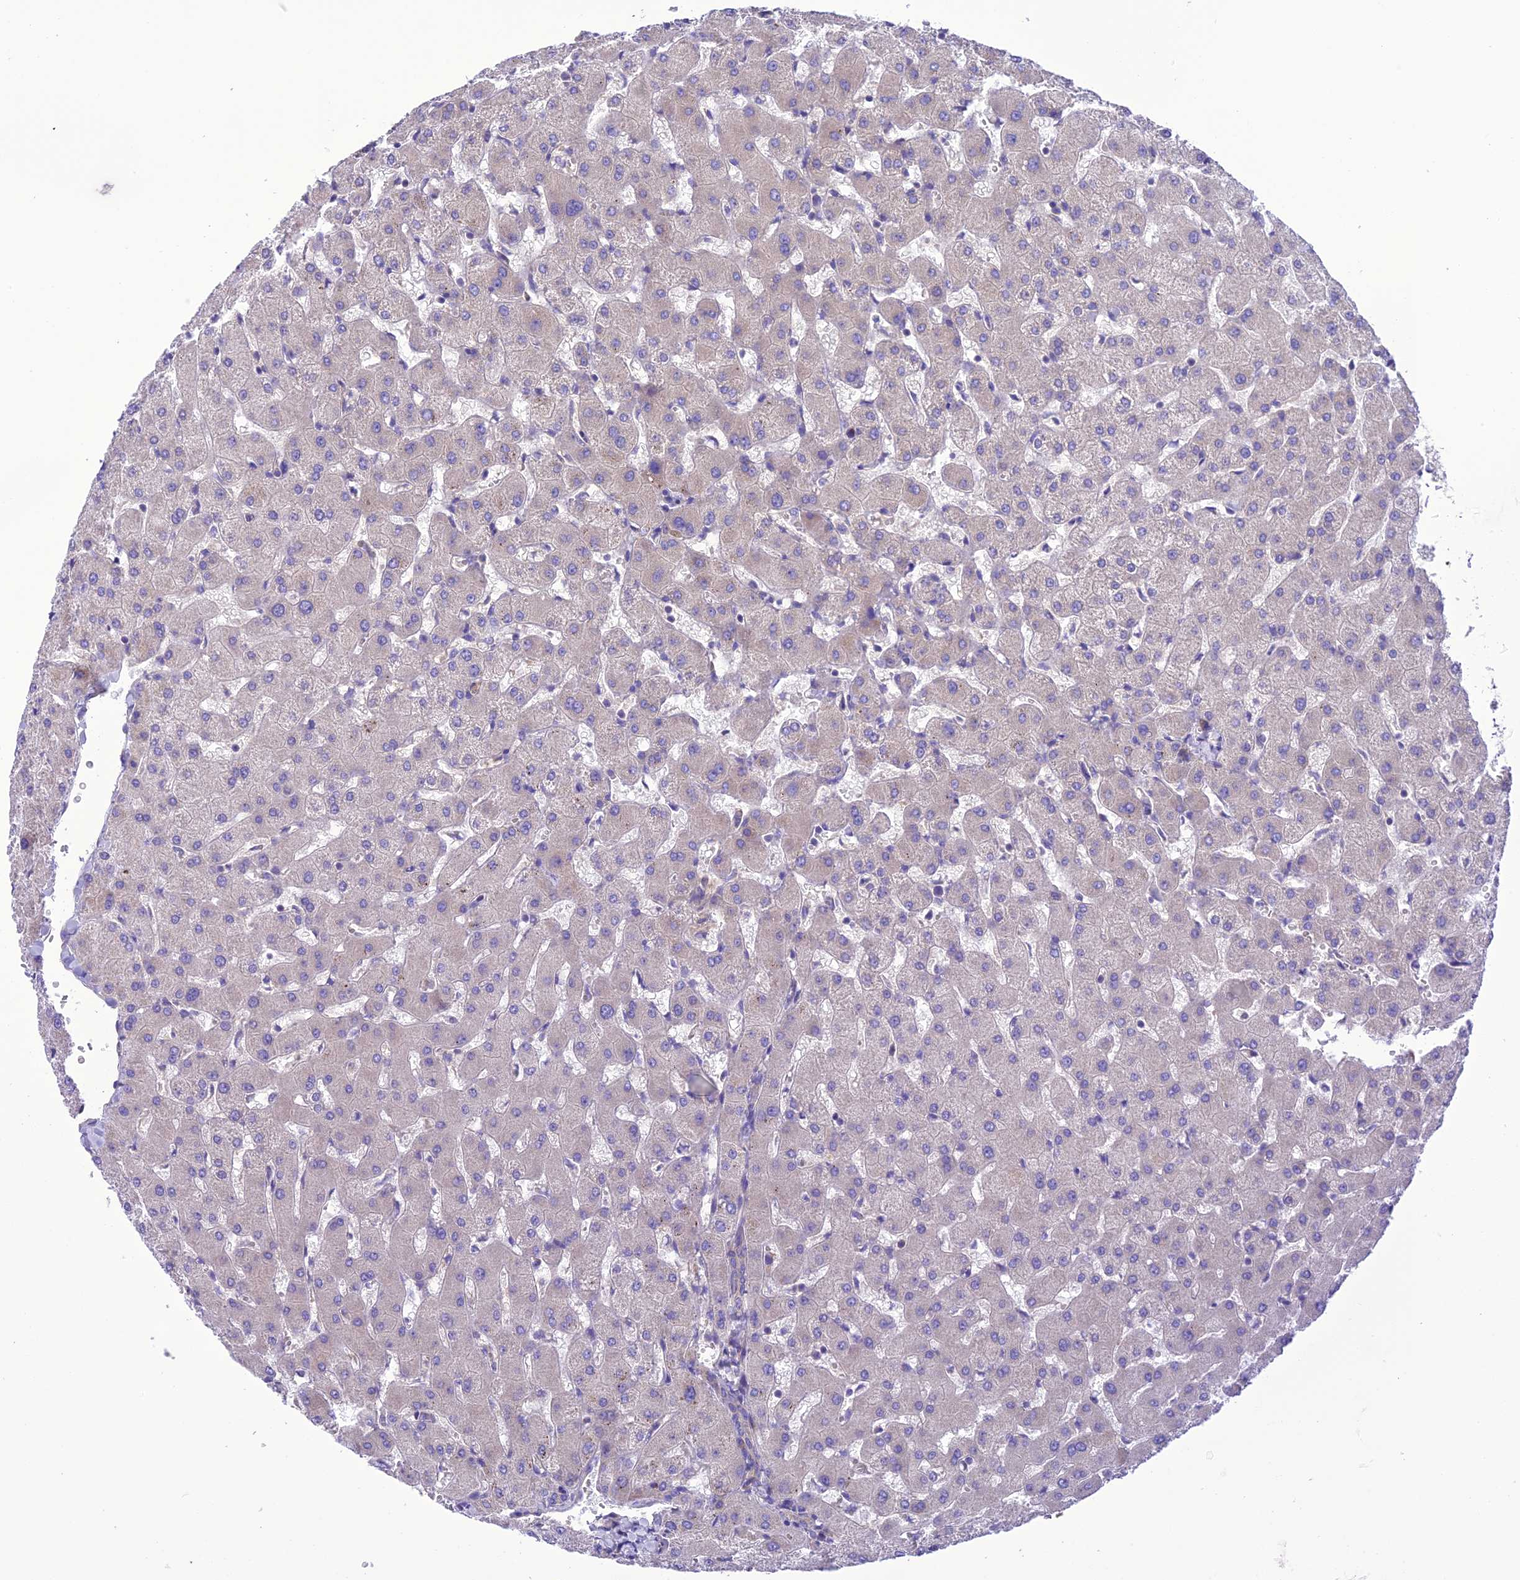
{"staining": {"intensity": "negative", "quantity": "none", "location": "none"}, "tissue": "liver", "cell_type": "Cholangiocytes", "image_type": "normal", "snomed": [{"axis": "morphology", "description": "Normal tissue, NOS"}, {"axis": "topography", "description": "Liver"}], "caption": "This is a image of immunohistochemistry (IHC) staining of normal liver, which shows no positivity in cholangiocytes.", "gene": "MAP3K12", "patient": {"sex": "female", "age": 63}}